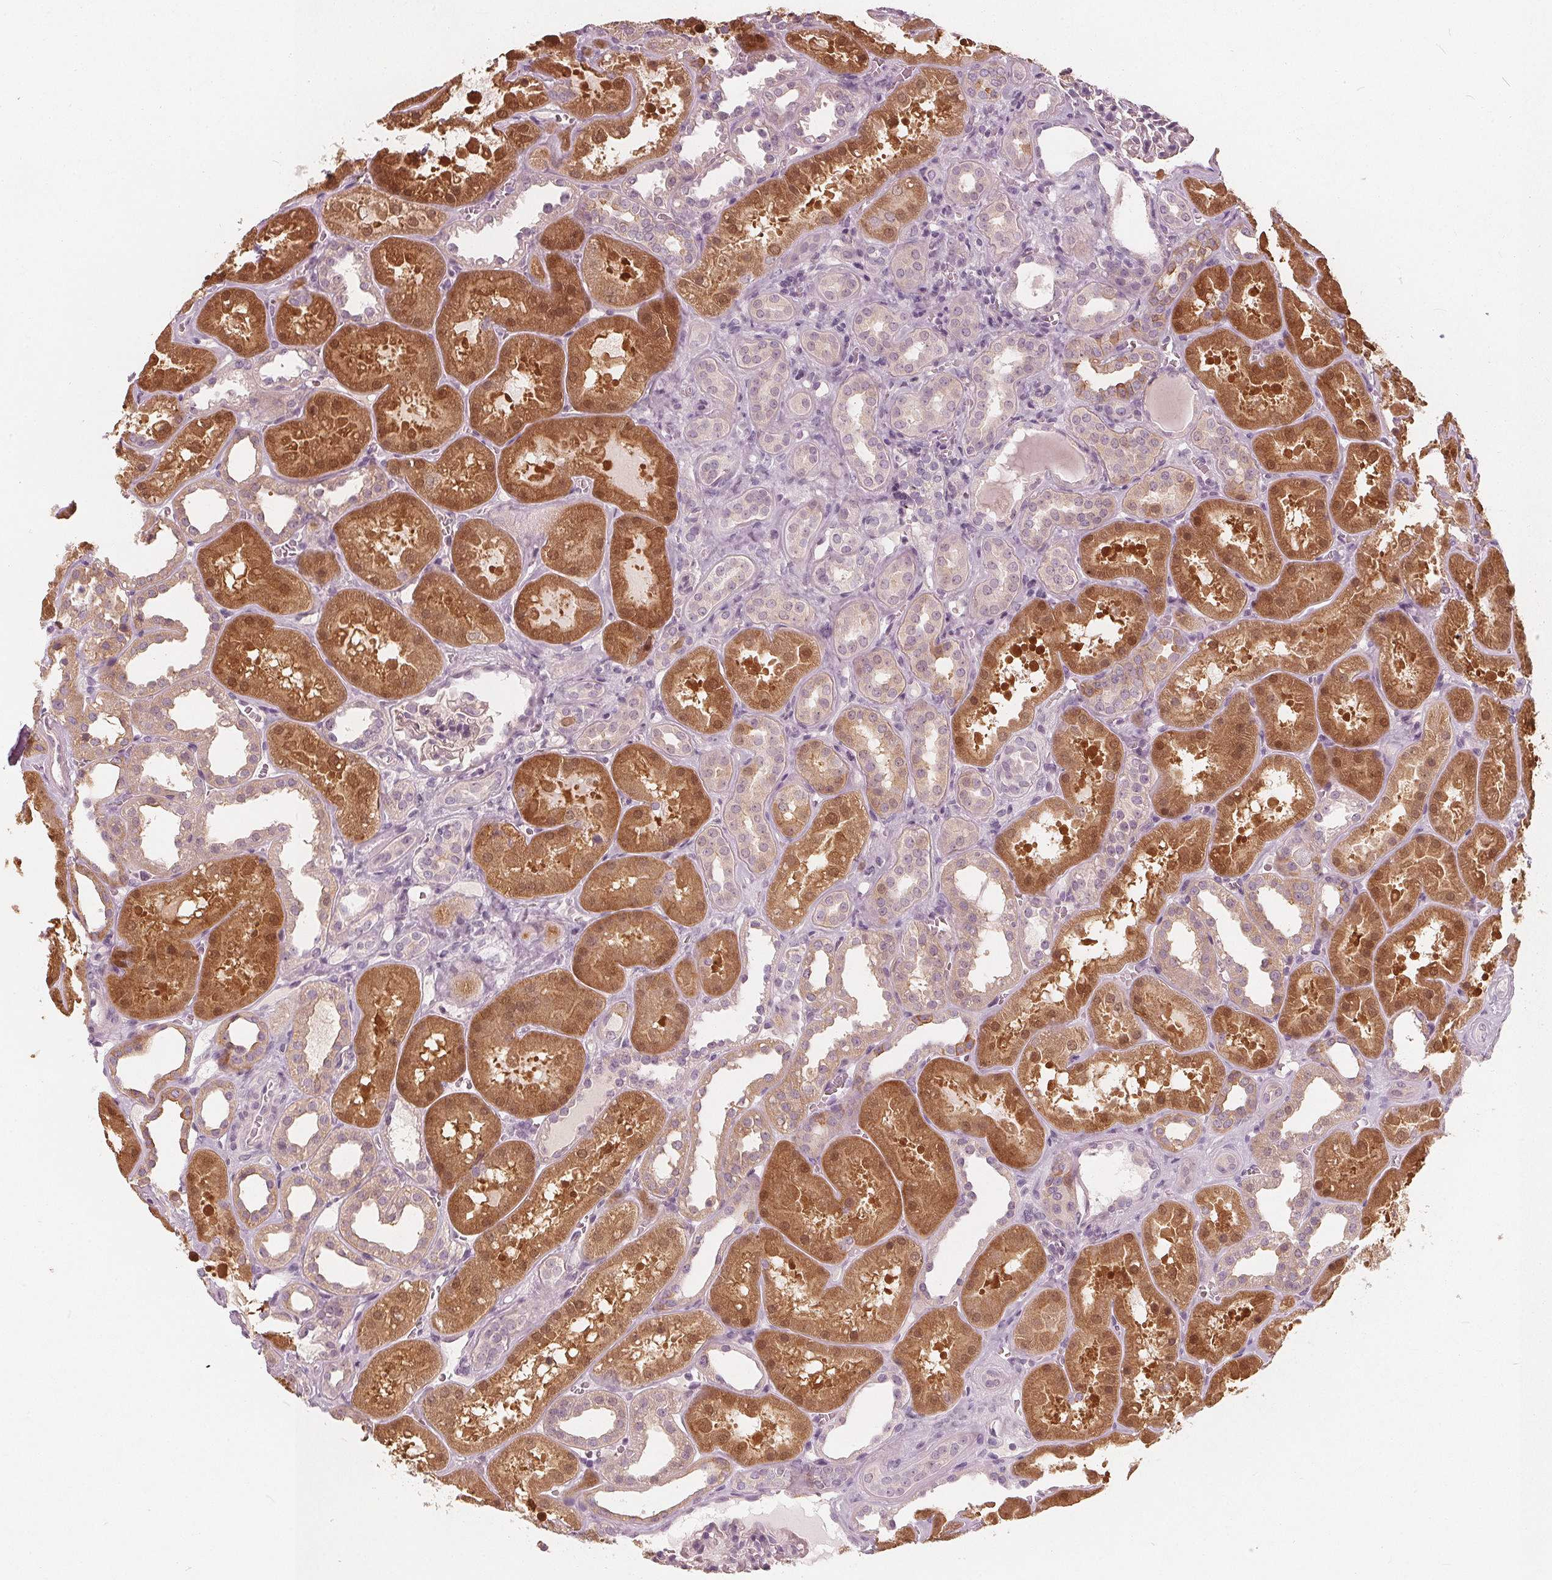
{"staining": {"intensity": "negative", "quantity": "none", "location": "none"}, "tissue": "kidney", "cell_type": "Cells in glomeruli", "image_type": "normal", "snomed": [{"axis": "morphology", "description": "Normal tissue, NOS"}, {"axis": "topography", "description": "Kidney"}], "caption": "An immunohistochemistry (IHC) image of normal kidney is shown. There is no staining in cells in glomeruli of kidney. (Immunohistochemistry, brightfield microscopy, high magnification).", "gene": "SAT2", "patient": {"sex": "female", "age": 41}}